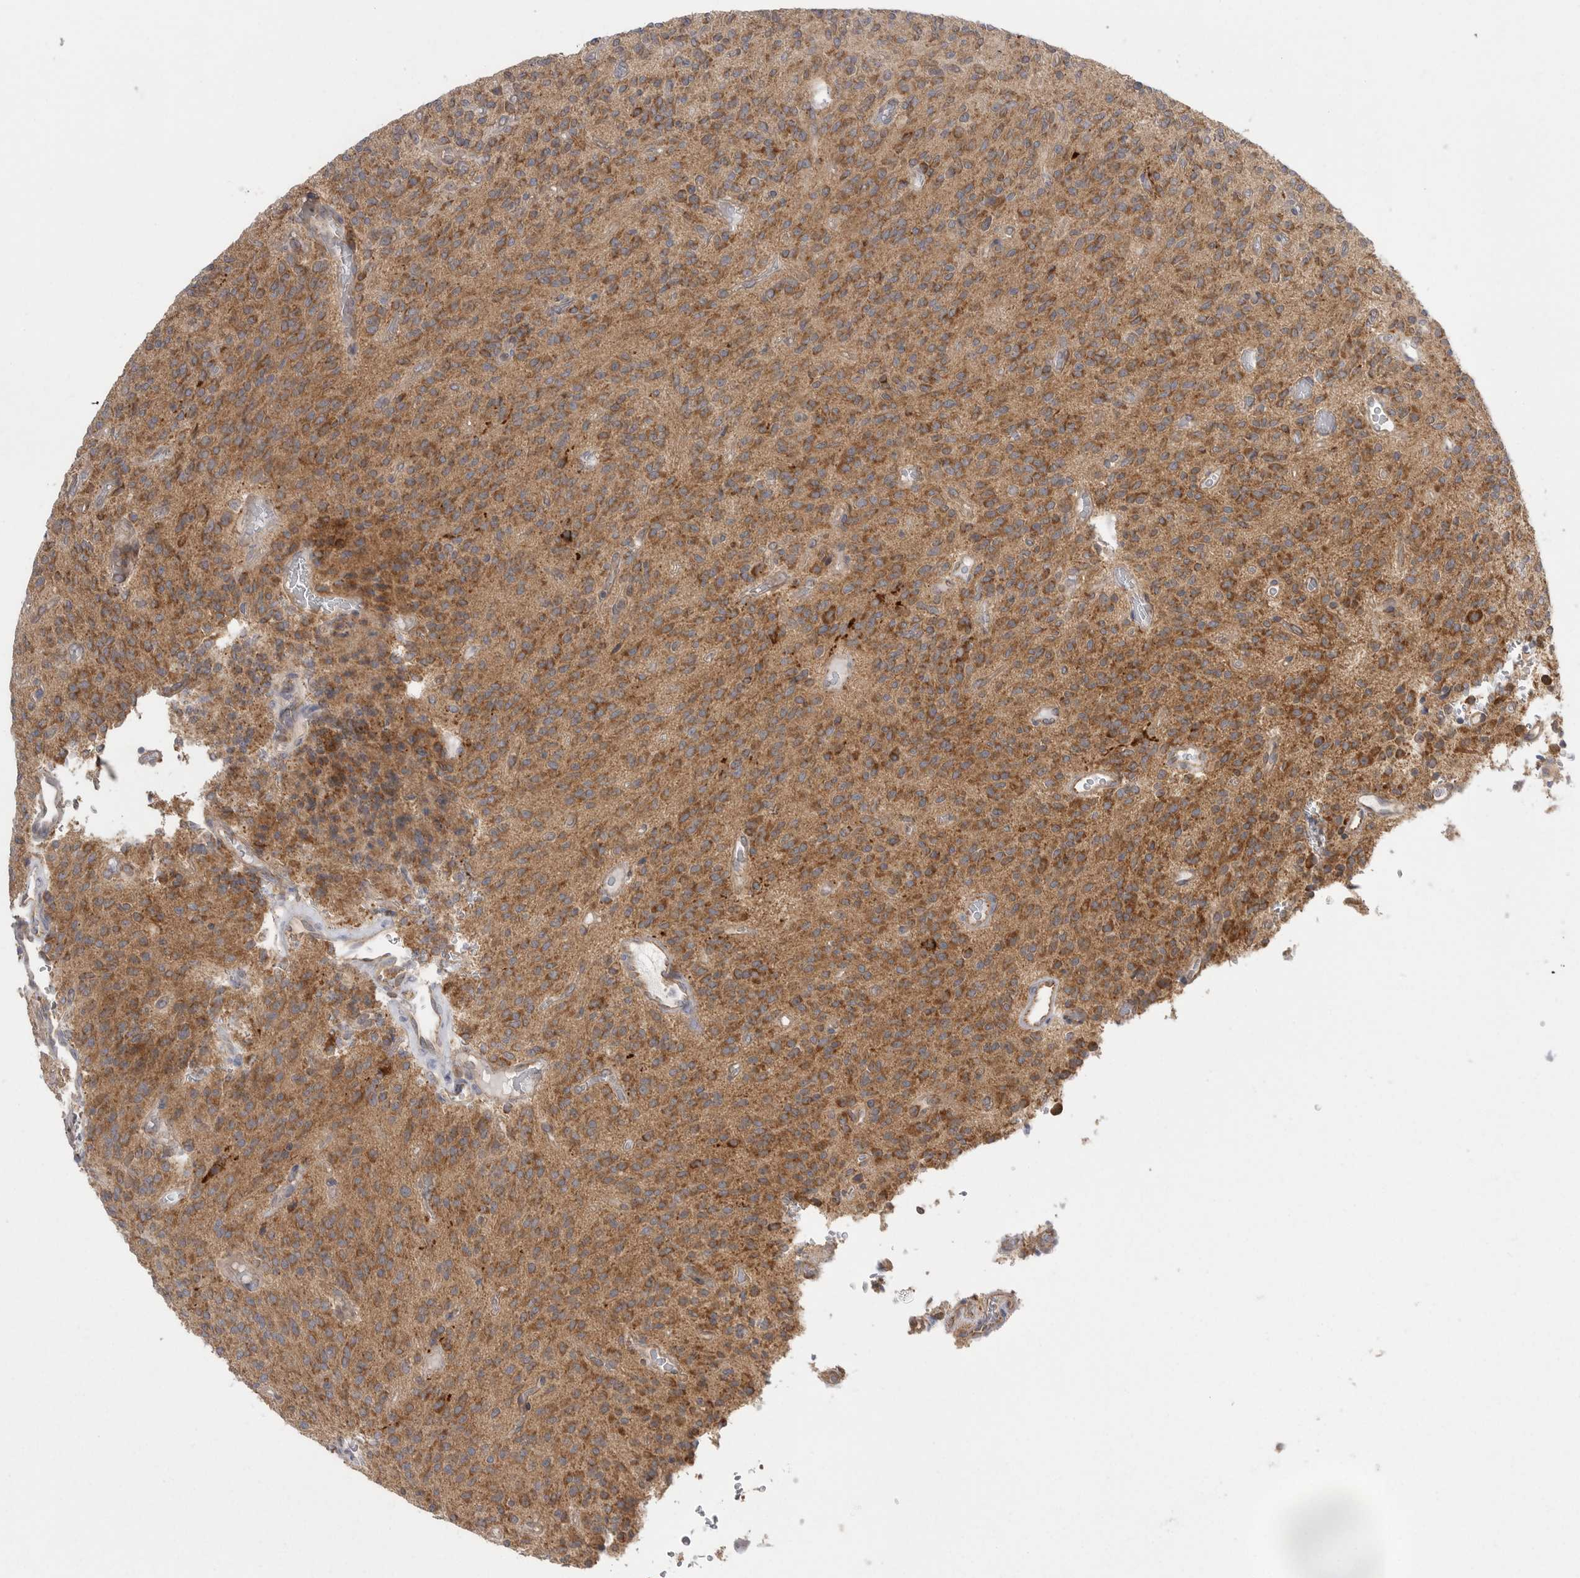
{"staining": {"intensity": "moderate", "quantity": ">75%", "location": "cytoplasmic/membranous"}, "tissue": "glioma", "cell_type": "Tumor cells", "image_type": "cancer", "snomed": [{"axis": "morphology", "description": "Glioma, malignant, High grade"}, {"axis": "topography", "description": "Brain"}], "caption": "Brown immunohistochemical staining in glioma exhibits moderate cytoplasmic/membranous staining in about >75% of tumor cells. (Brightfield microscopy of DAB IHC at high magnification).", "gene": "KYAT3", "patient": {"sex": "male", "age": 34}}